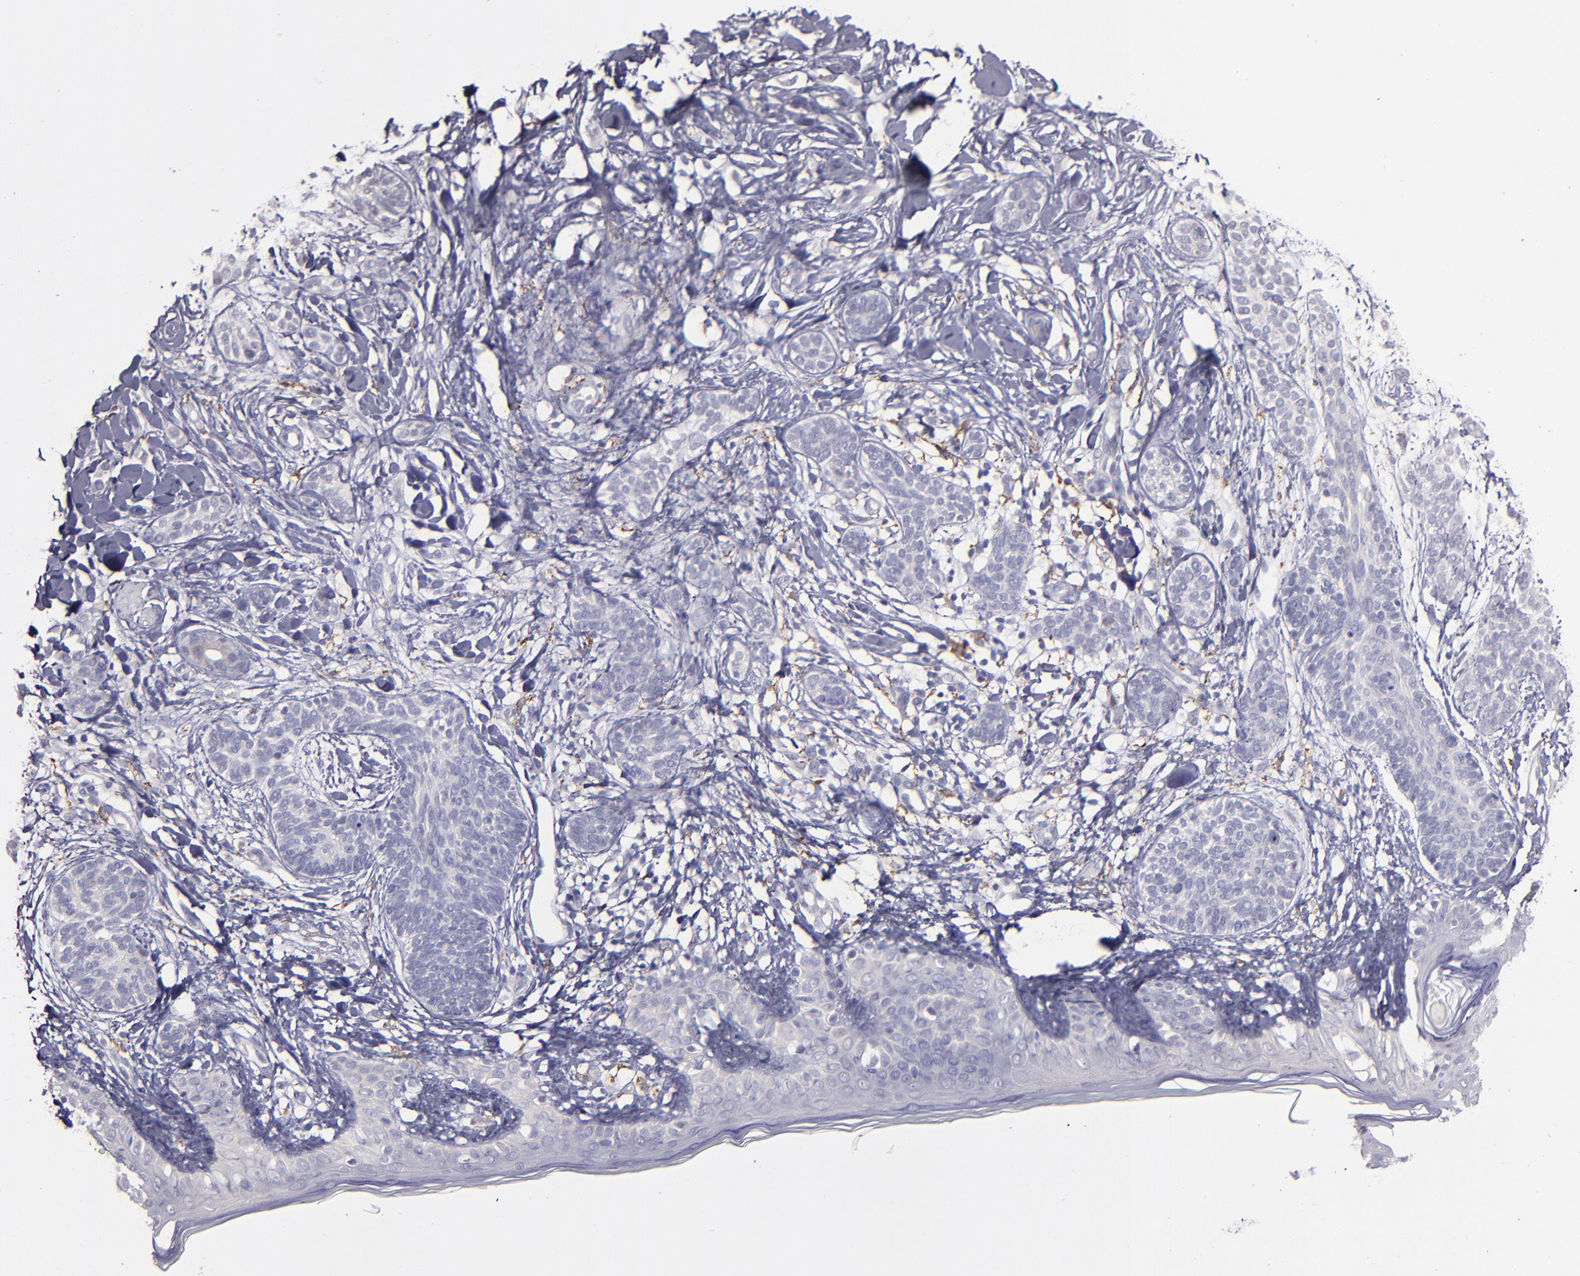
{"staining": {"intensity": "negative", "quantity": "none", "location": "none"}, "tissue": "skin cancer", "cell_type": "Tumor cells", "image_type": "cancer", "snomed": [{"axis": "morphology", "description": "Normal tissue, NOS"}, {"axis": "morphology", "description": "Basal cell carcinoma"}, {"axis": "topography", "description": "Skin"}], "caption": "Immunohistochemical staining of skin cancer (basal cell carcinoma) shows no significant positivity in tumor cells.", "gene": "GLDC", "patient": {"sex": "male", "age": 63}}